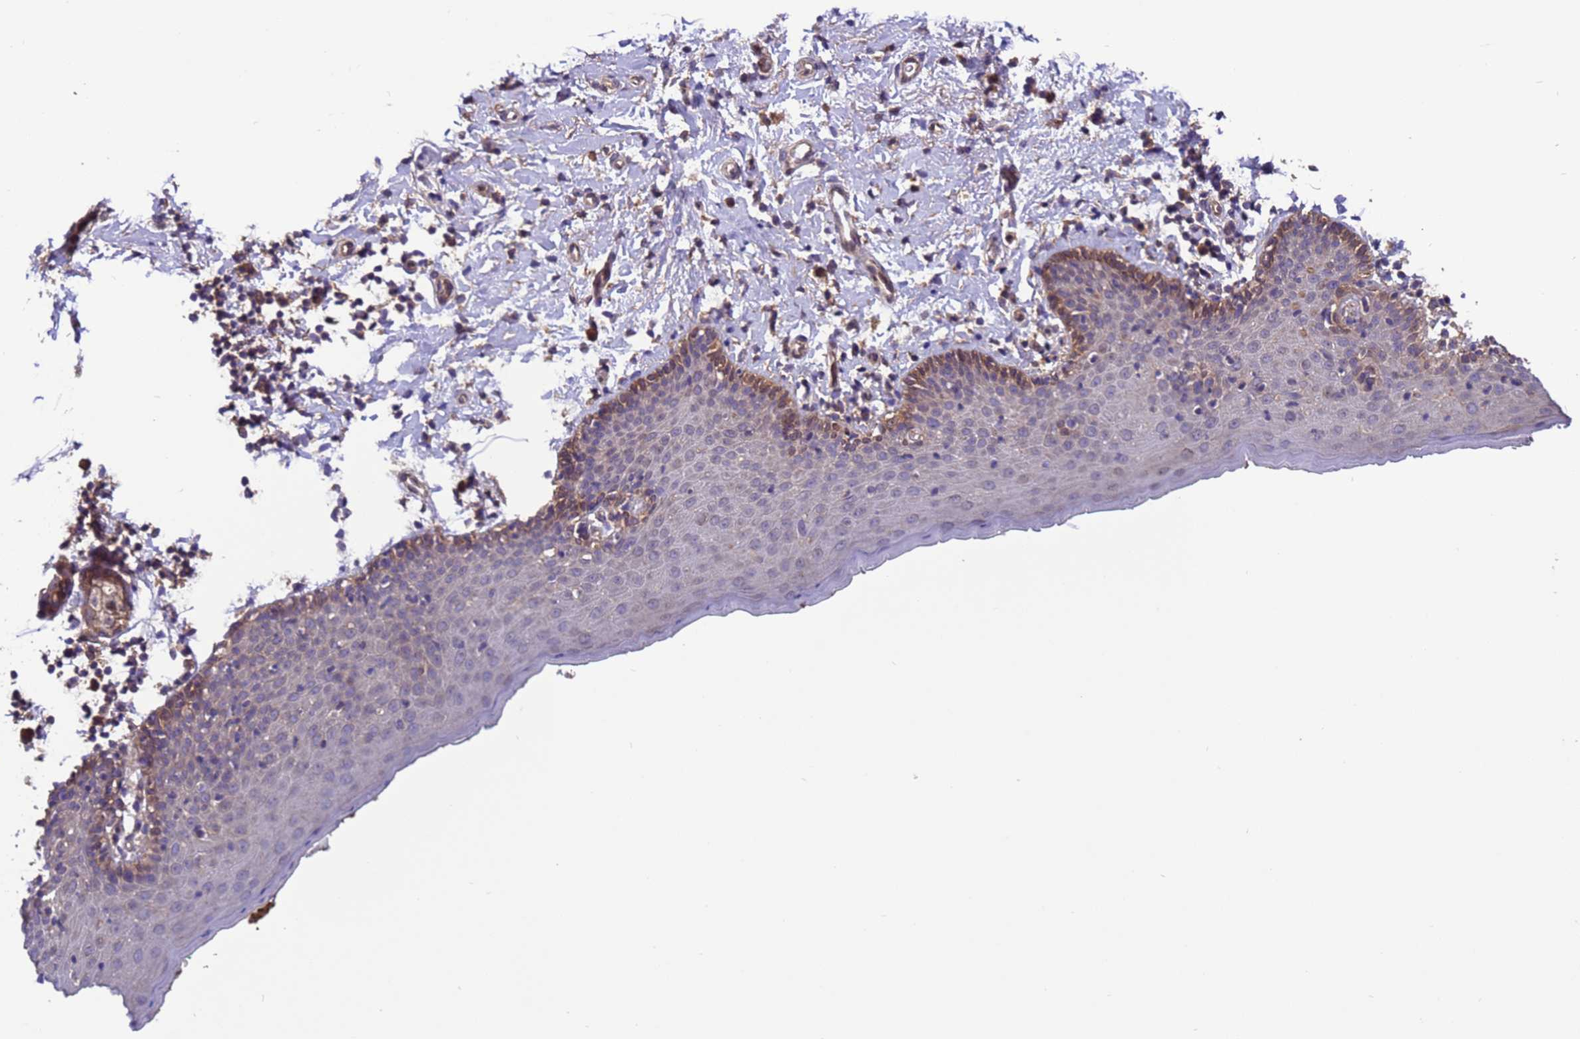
{"staining": {"intensity": "moderate", "quantity": "<25%", "location": "cytoplasmic/membranous"}, "tissue": "skin", "cell_type": "Epidermal cells", "image_type": "normal", "snomed": [{"axis": "morphology", "description": "Normal tissue, NOS"}, {"axis": "topography", "description": "Vulva"}], "caption": "IHC image of unremarkable skin: skin stained using immunohistochemistry (IHC) demonstrates low levels of moderate protein expression localized specifically in the cytoplasmic/membranous of epidermal cells, appearing as a cytoplasmic/membranous brown color.", "gene": "ARHGAP12", "patient": {"sex": "female", "age": 66}}